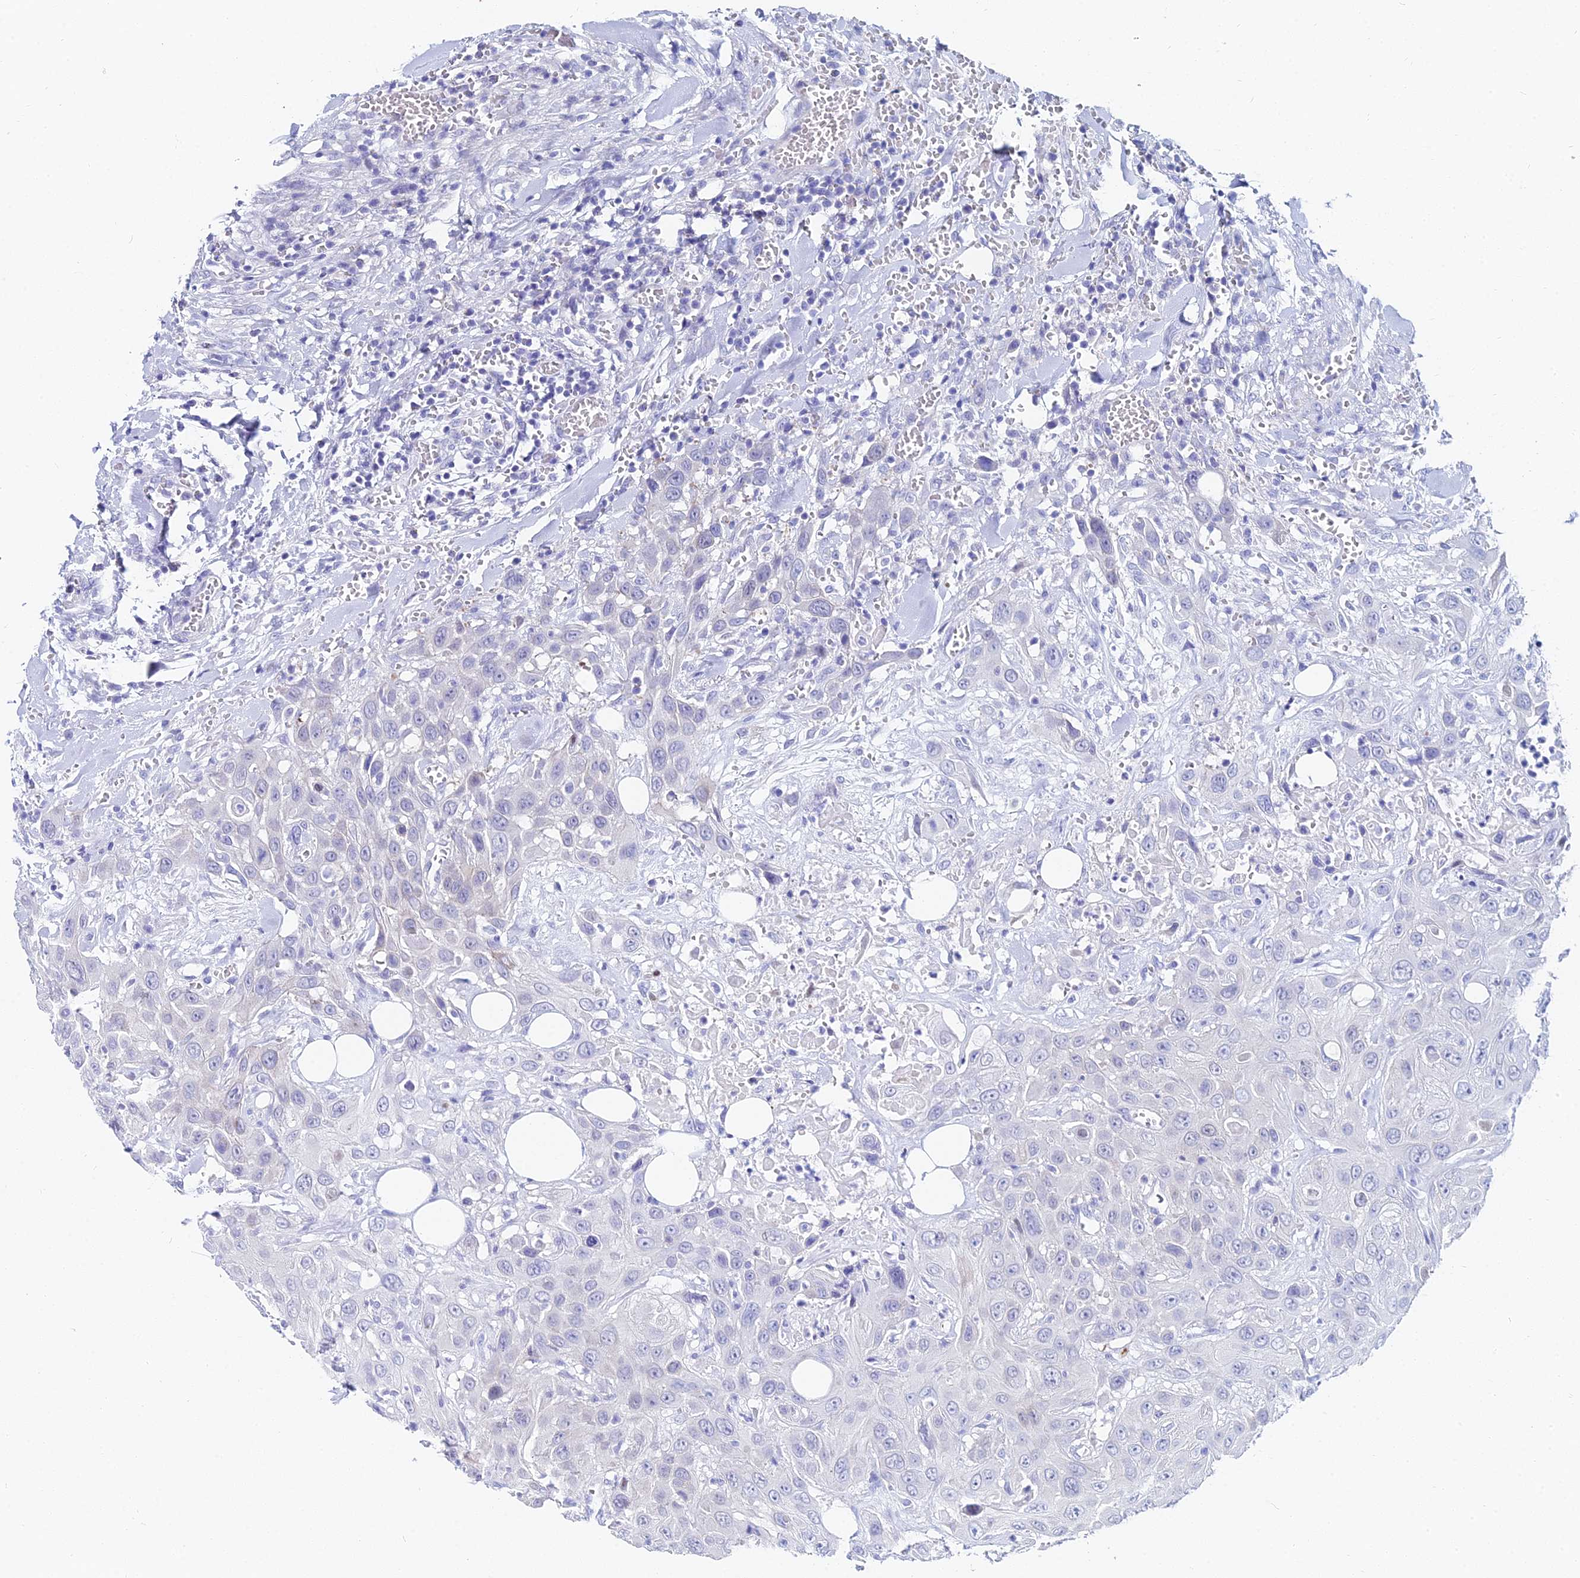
{"staining": {"intensity": "negative", "quantity": "none", "location": "none"}, "tissue": "head and neck cancer", "cell_type": "Tumor cells", "image_type": "cancer", "snomed": [{"axis": "morphology", "description": "Squamous cell carcinoma, NOS"}, {"axis": "topography", "description": "Head-Neck"}], "caption": "This is a image of immunohistochemistry (IHC) staining of head and neck cancer, which shows no positivity in tumor cells.", "gene": "HSPA1L", "patient": {"sex": "male", "age": 81}}